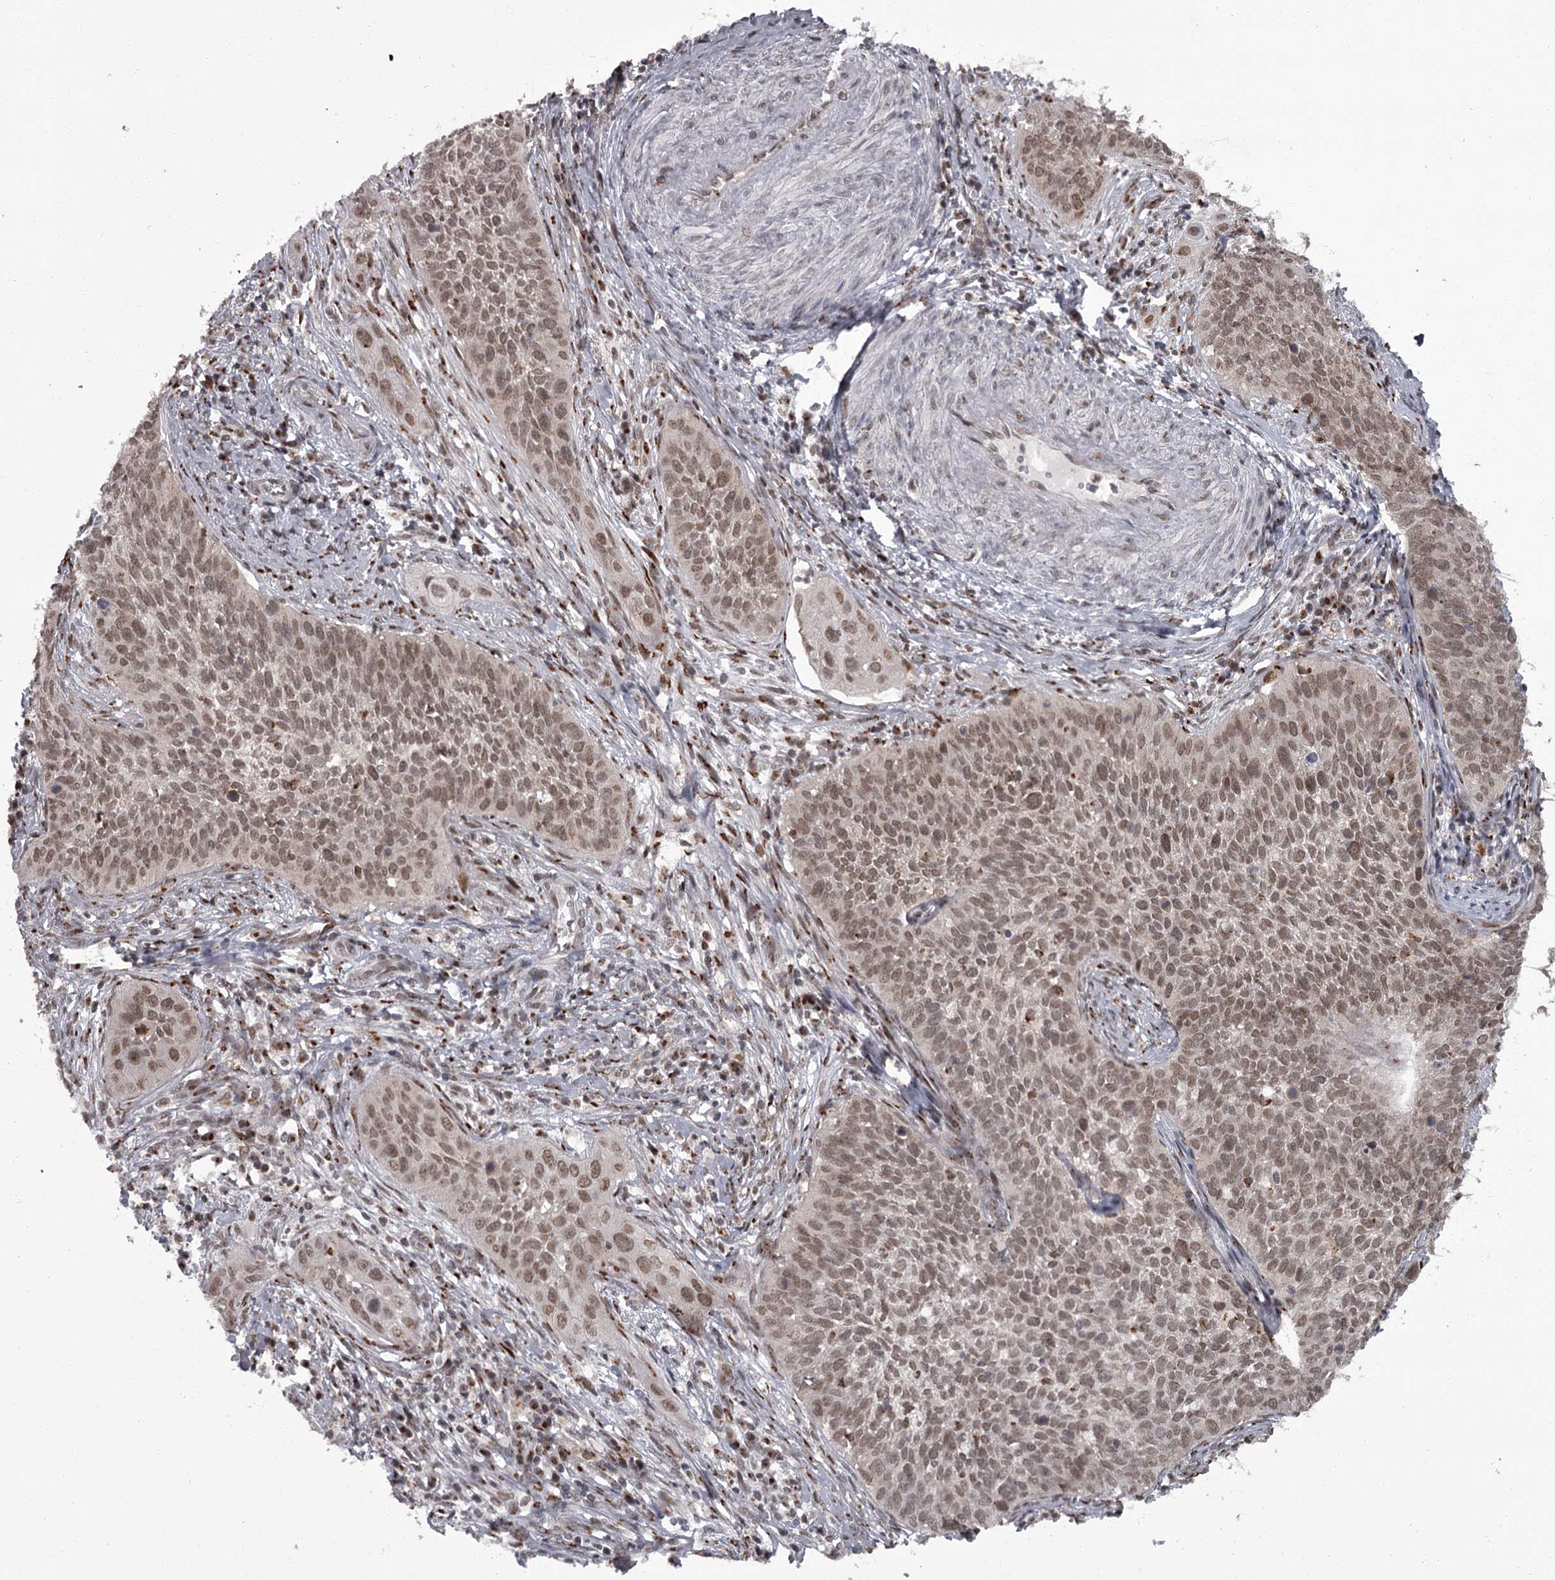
{"staining": {"intensity": "moderate", "quantity": ">75%", "location": "nuclear"}, "tissue": "cervical cancer", "cell_type": "Tumor cells", "image_type": "cancer", "snomed": [{"axis": "morphology", "description": "Squamous cell carcinoma, NOS"}, {"axis": "topography", "description": "Cervix"}], "caption": "Immunohistochemistry (IHC) of human cervical cancer demonstrates medium levels of moderate nuclear staining in approximately >75% of tumor cells.", "gene": "CEP83", "patient": {"sex": "female", "age": 34}}